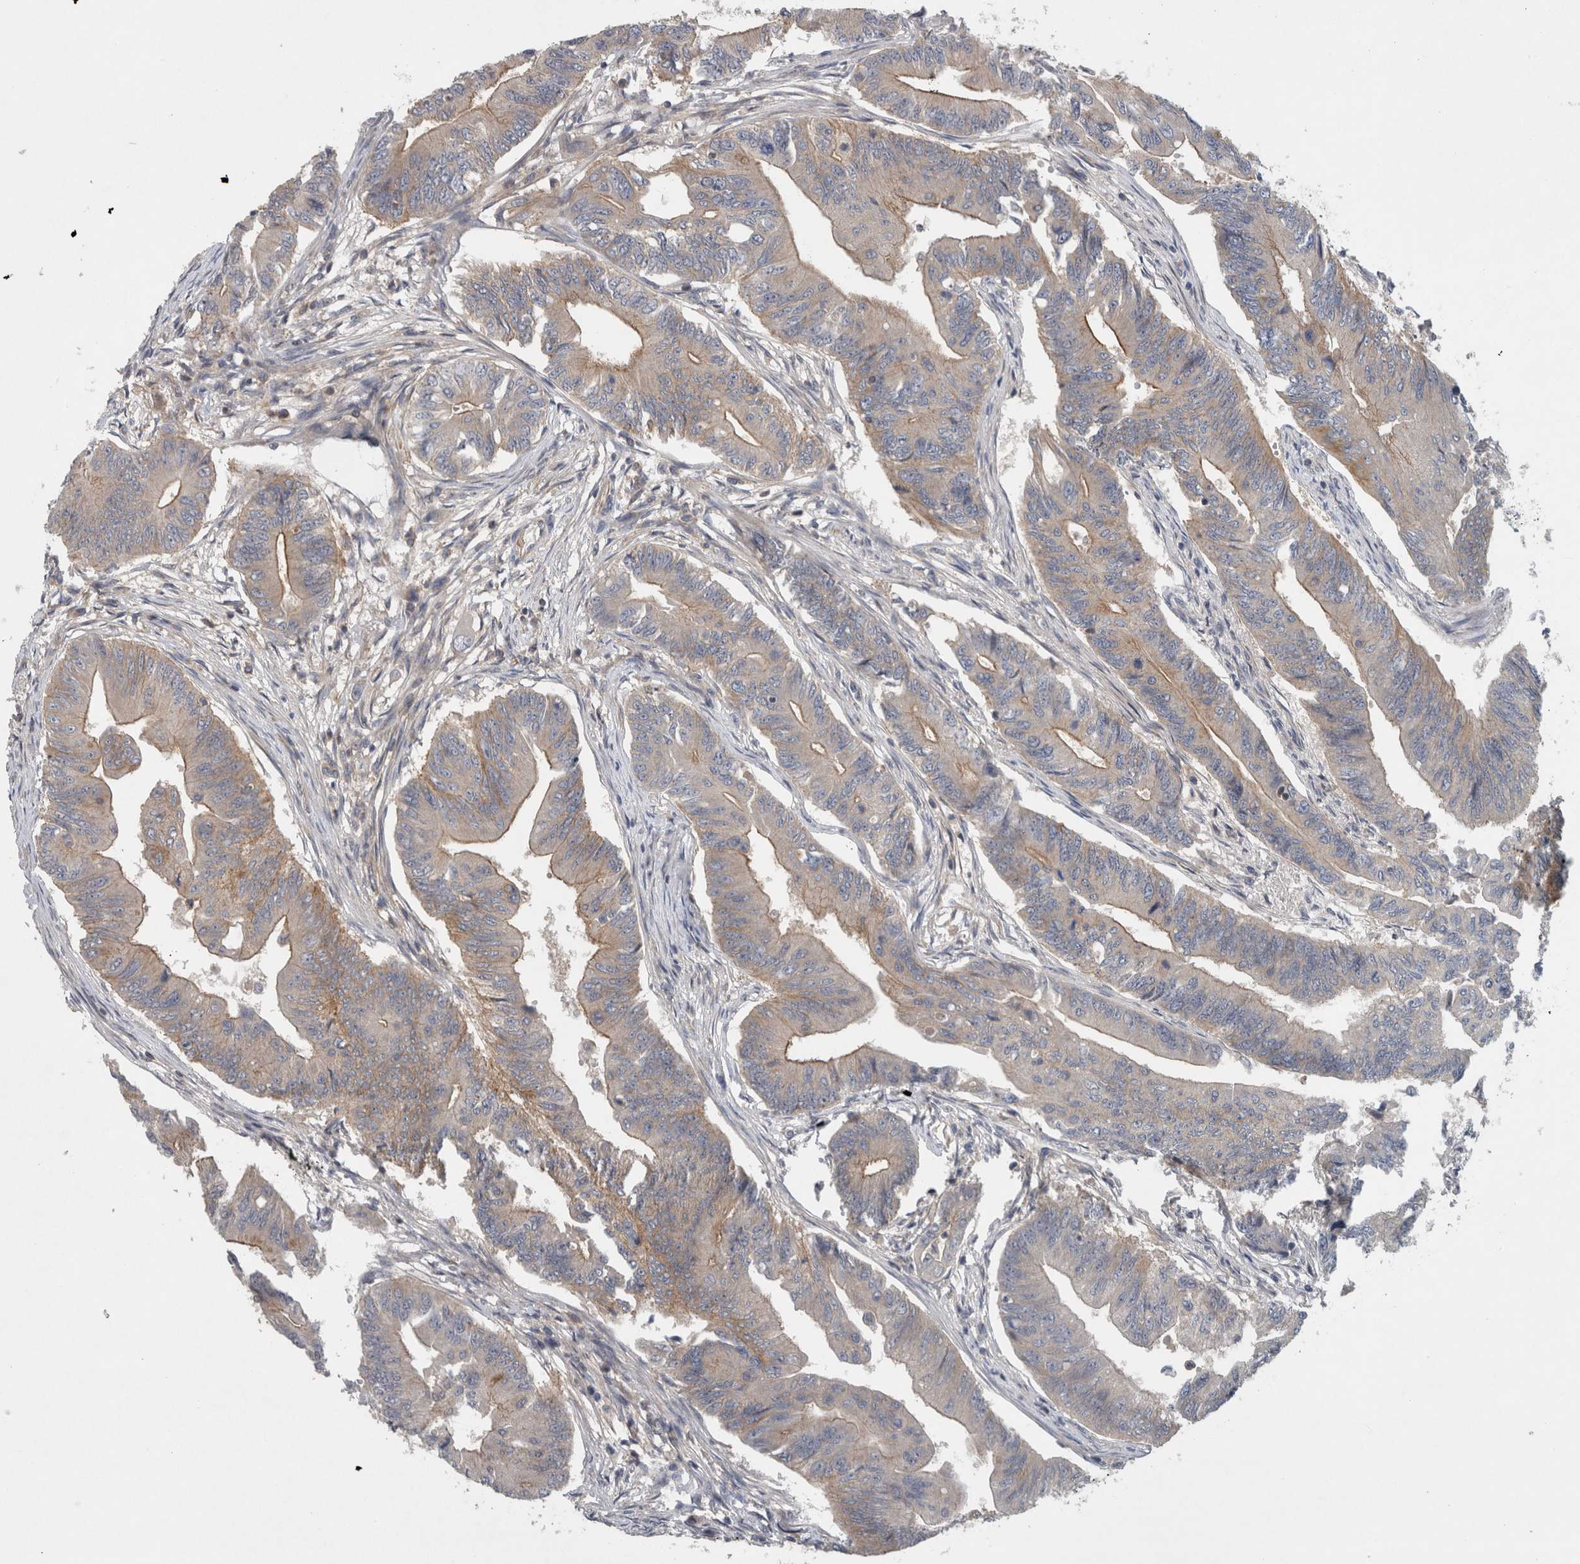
{"staining": {"intensity": "moderate", "quantity": "<25%", "location": "cytoplasmic/membranous"}, "tissue": "colorectal cancer", "cell_type": "Tumor cells", "image_type": "cancer", "snomed": [{"axis": "morphology", "description": "Adenoma, NOS"}, {"axis": "morphology", "description": "Adenocarcinoma, NOS"}, {"axis": "topography", "description": "Colon"}], "caption": "Tumor cells display low levels of moderate cytoplasmic/membranous expression in about <25% of cells in adenoma (colorectal).", "gene": "SCARA5", "patient": {"sex": "male", "age": 79}}